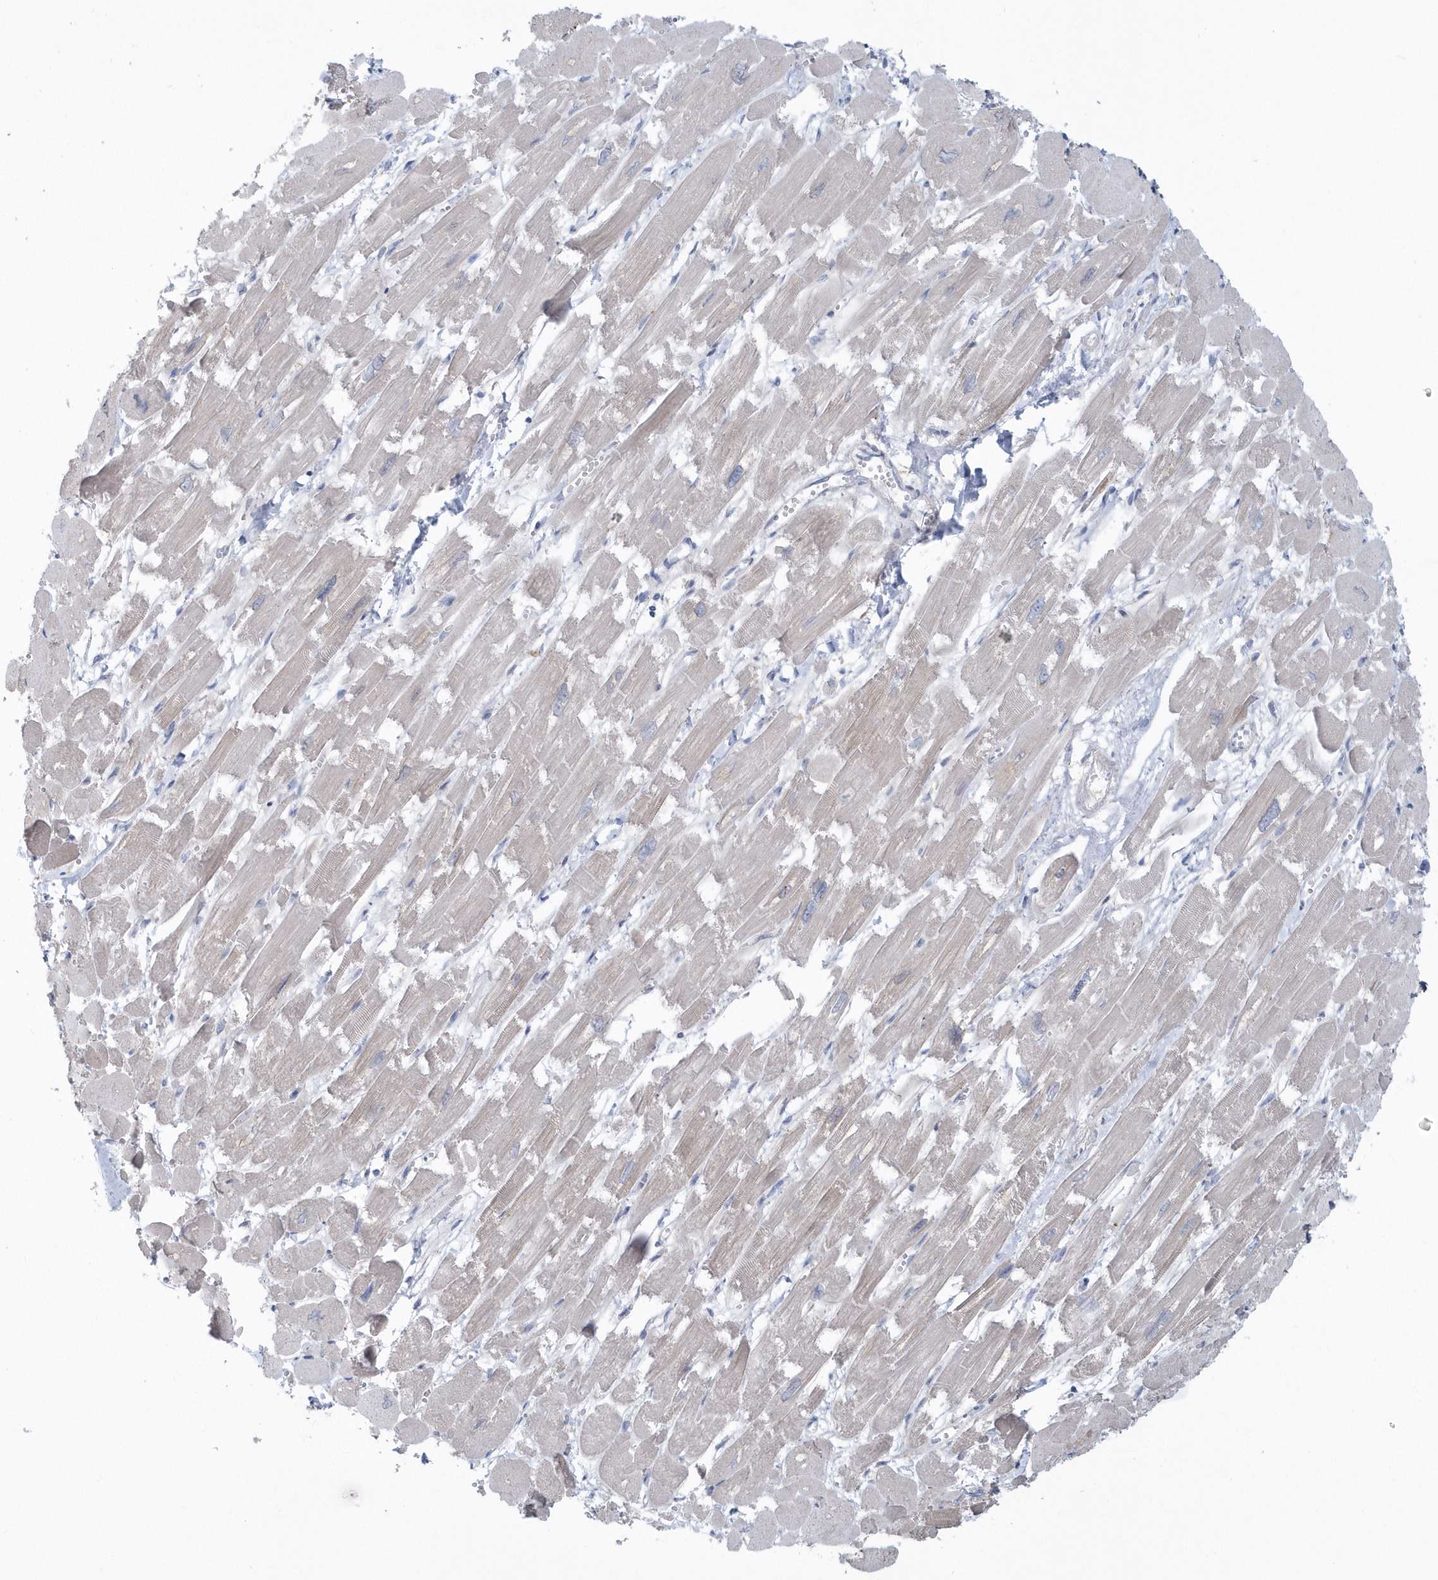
{"staining": {"intensity": "weak", "quantity": "<25%", "location": "cytoplasmic/membranous"}, "tissue": "heart muscle", "cell_type": "Cardiomyocytes", "image_type": "normal", "snomed": [{"axis": "morphology", "description": "Normal tissue, NOS"}, {"axis": "topography", "description": "Heart"}], "caption": "This is an immunohistochemistry (IHC) micrograph of benign heart muscle. There is no expression in cardiomyocytes.", "gene": "SPATA18", "patient": {"sex": "male", "age": 54}}